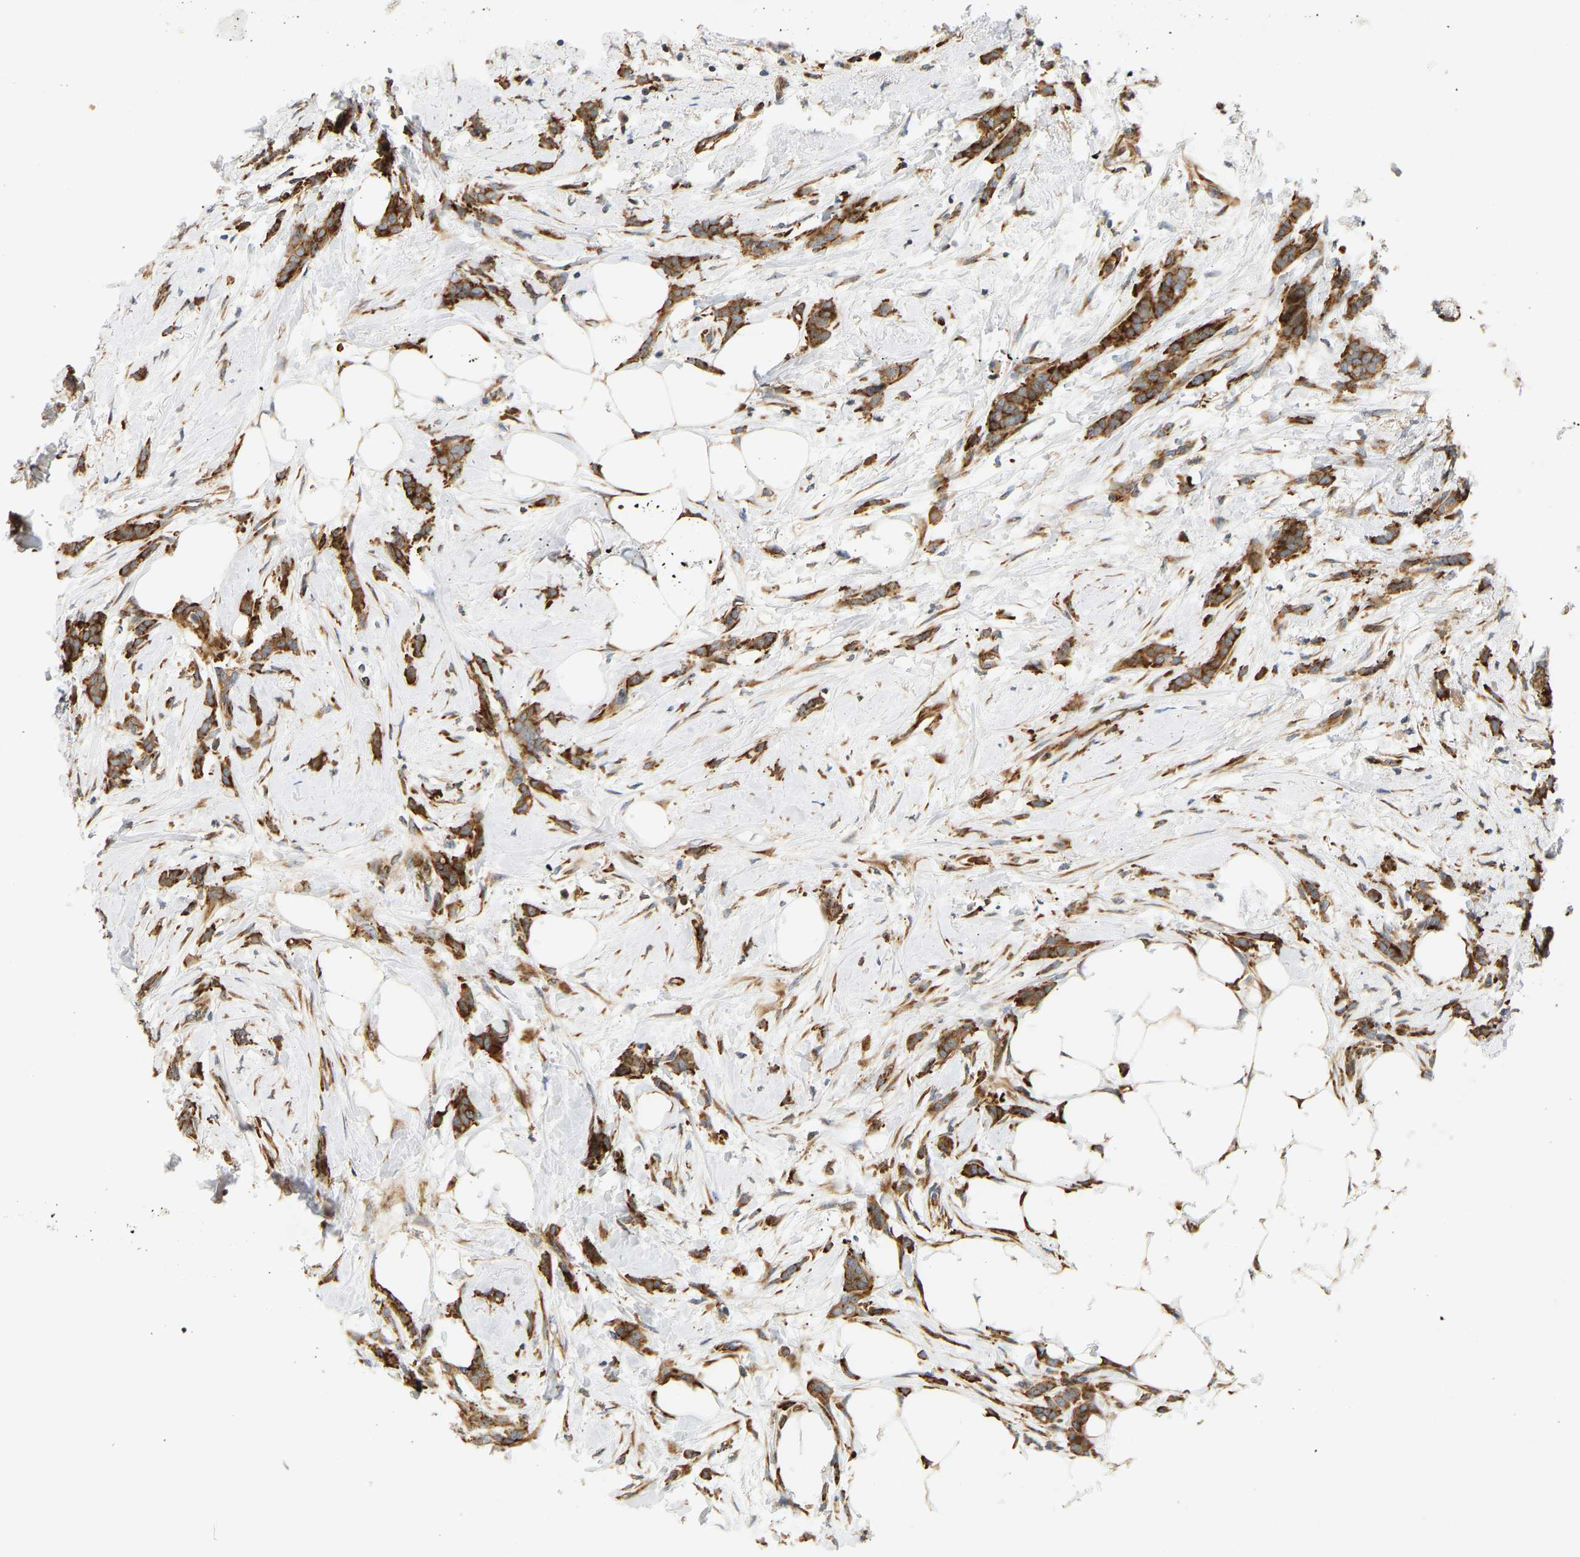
{"staining": {"intensity": "strong", "quantity": ">75%", "location": "cytoplasmic/membranous"}, "tissue": "breast cancer", "cell_type": "Tumor cells", "image_type": "cancer", "snomed": [{"axis": "morphology", "description": "Lobular carcinoma, in situ"}, {"axis": "morphology", "description": "Lobular carcinoma"}, {"axis": "topography", "description": "Breast"}], "caption": "An IHC micrograph of tumor tissue is shown. Protein staining in brown shows strong cytoplasmic/membranous positivity in lobular carcinoma in situ (breast) within tumor cells.", "gene": "RPS14", "patient": {"sex": "female", "age": 41}}